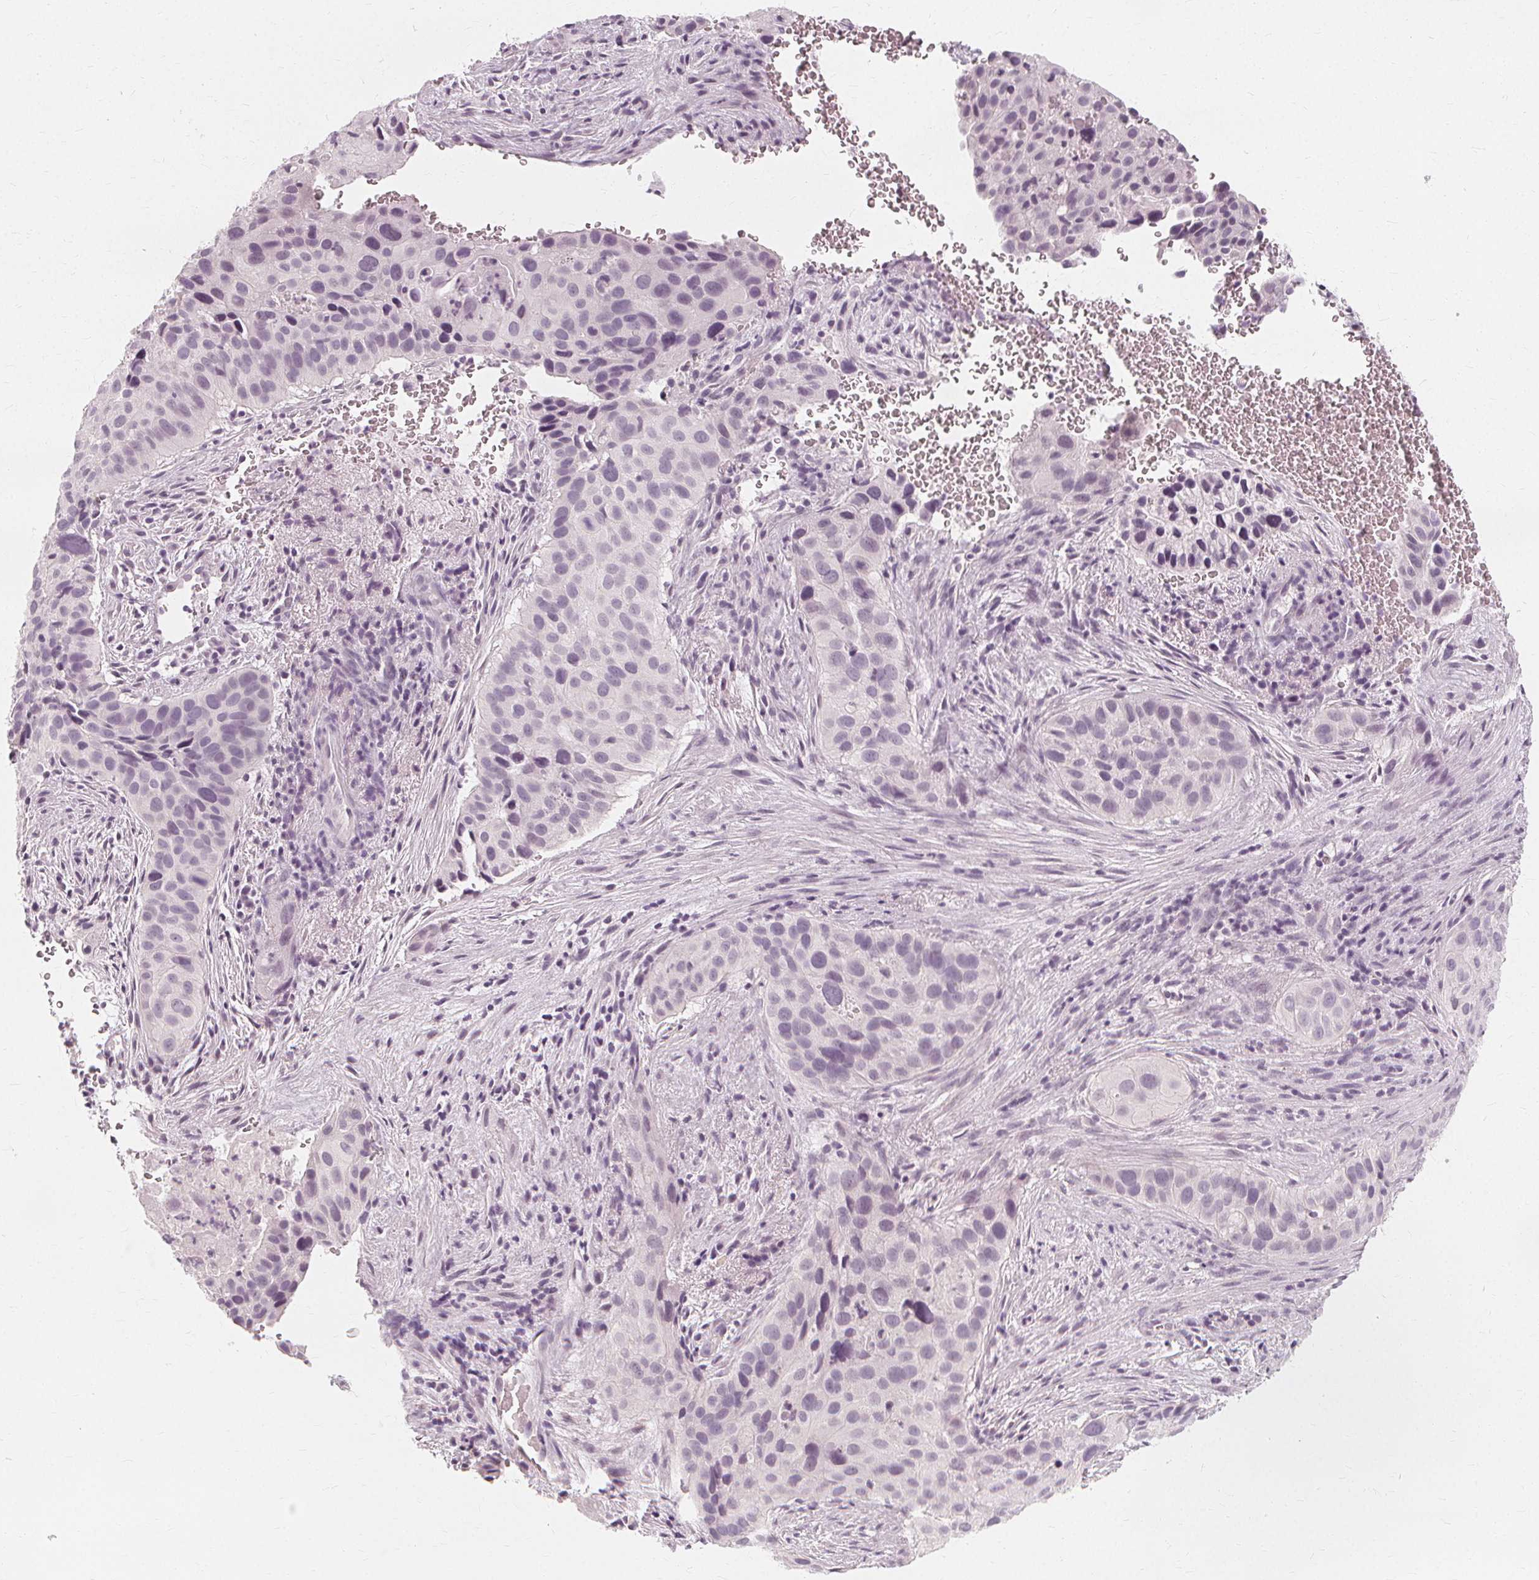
{"staining": {"intensity": "negative", "quantity": "none", "location": "none"}, "tissue": "cervical cancer", "cell_type": "Tumor cells", "image_type": "cancer", "snomed": [{"axis": "morphology", "description": "Squamous cell carcinoma, NOS"}, {"axis": "topography", "description": "Cervix"}], "caption": "Immunohistochemical staining of human cervical cancer exhibits no significant expression in tumor cells.", "gene": "NXPE1", "patient": {"sex": "female", "age": 38}}